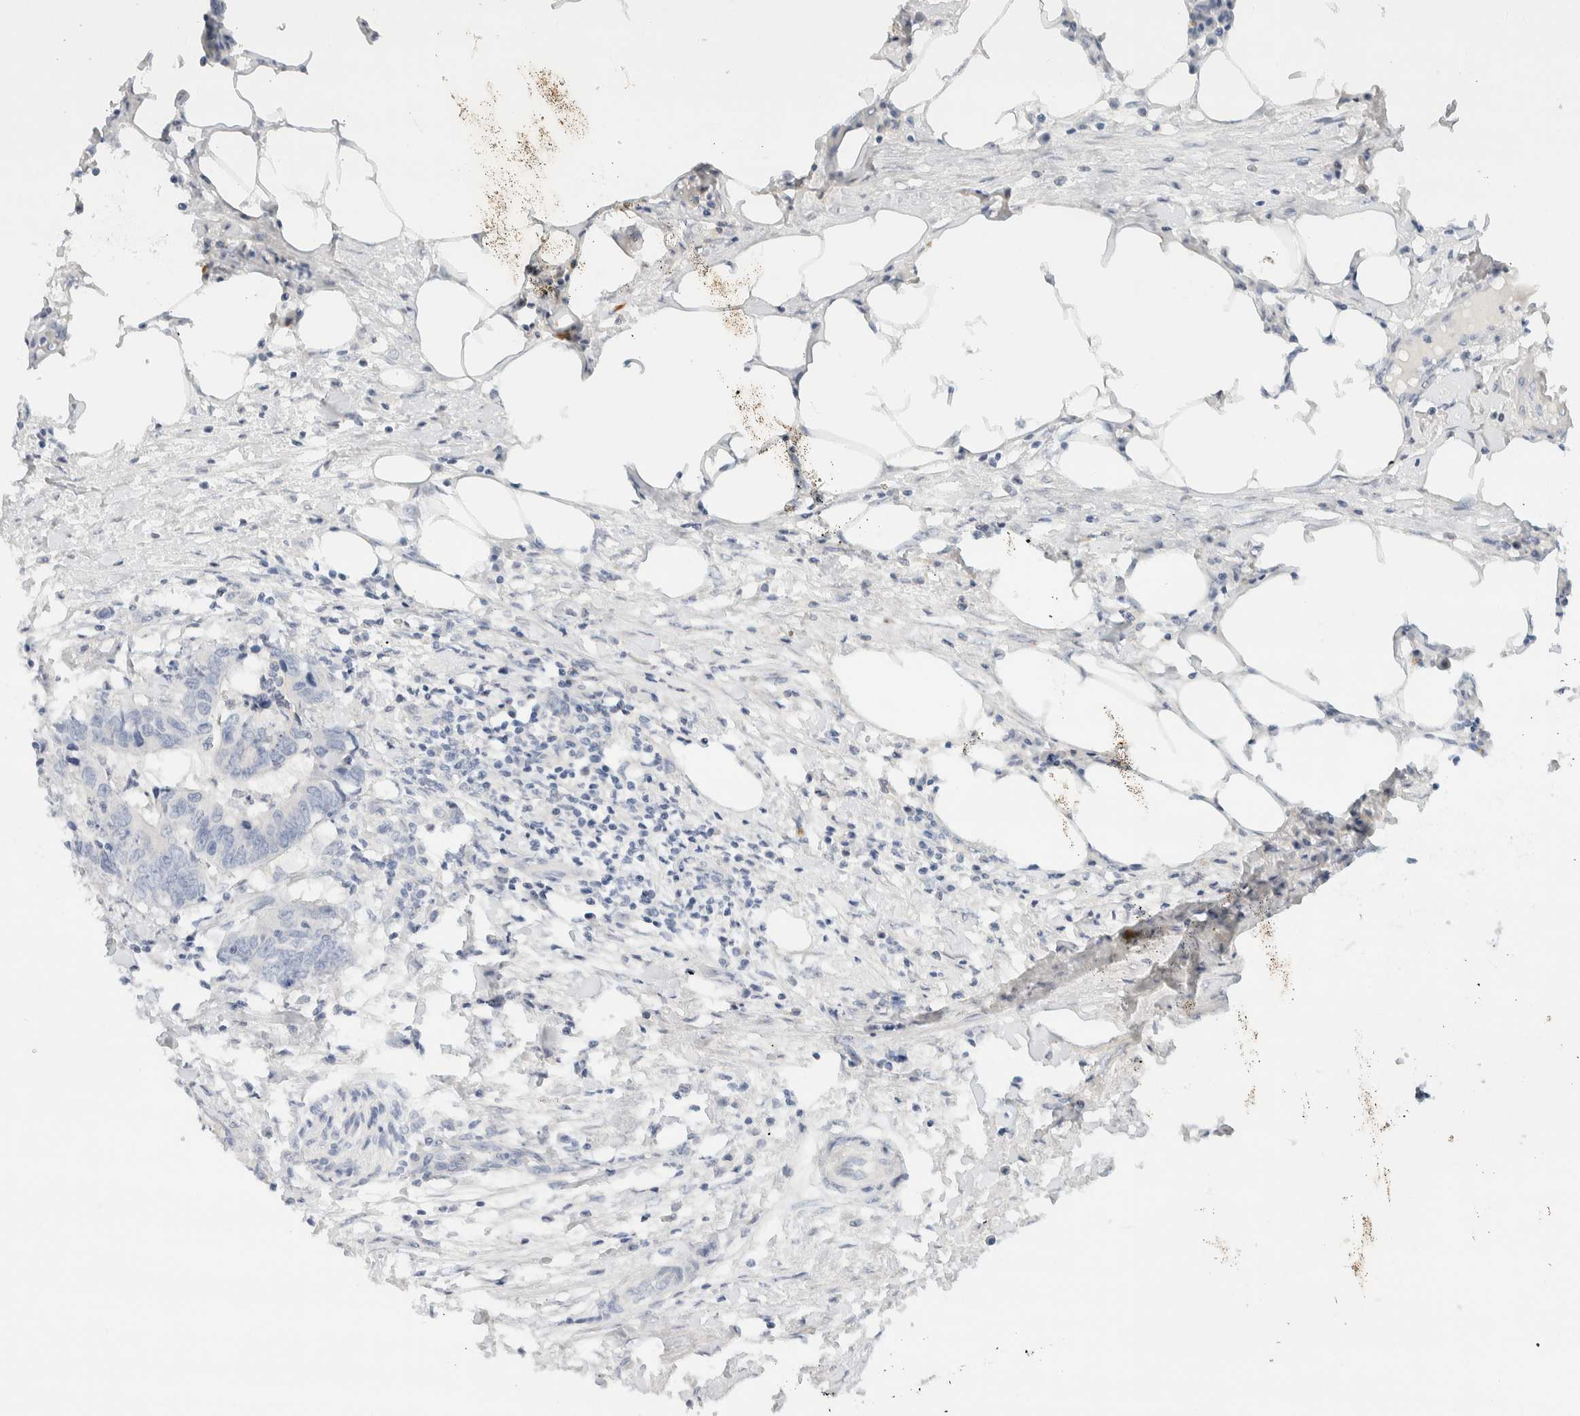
{"staining": {"intensity": "negative", "quantity": "none", "location": "none"}, "tissue": "colorectal cancer", "cell_type": "Tumor cells", "image_type": "cancer", "snomed": [{"axis": "morphology", "description": "Adenocarcinoma, NOS"}, {"axis": "topography", "description": "Colon"}], "caption": "High power microscopy image of an IHC image of colorectal cancer, revealing no significant expression in tumor cells.", "gene": "ALOX12B", "patient": {"sex": "male", "age": 56}}